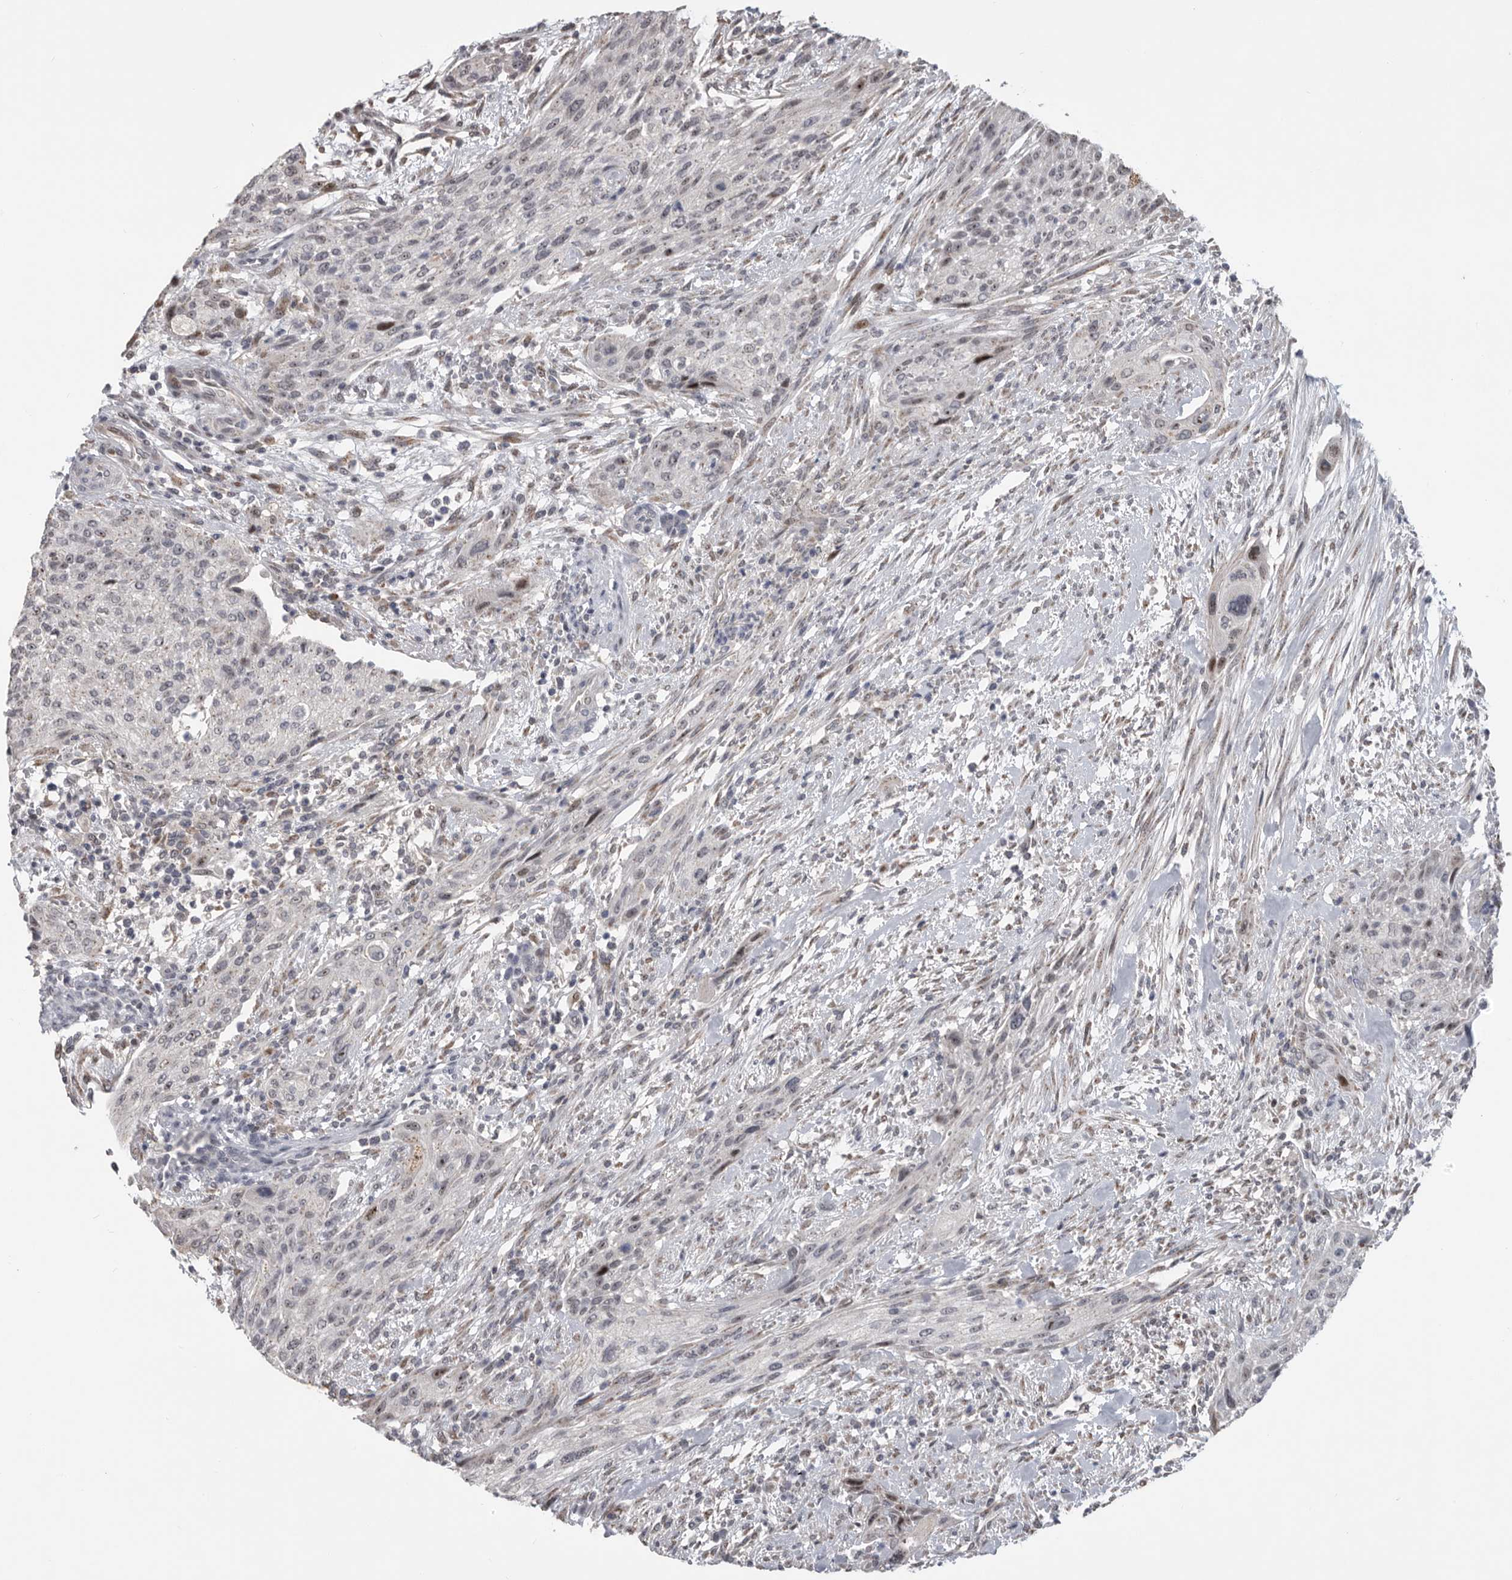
{"staining": {"intensity": "negative", "quantity": "none", "location": "none"}, "tissue": "urothelial cancer", "cell_type": "Tumor cells", "image_type": "cancer", "snomed": [{"axis": "morphology", "description": "Urothelial carcinoma, Low grade"}, {"axis": "morphology", "description": "Urothelial carcinoma, High grade"}, {"axis": "topography", "description": "Urinary bladder"}], "caption": "High power microscopy photomicrograph of an immunohistochemistry image of low-grade urothelial carcinoma, revealing no significant expression in tumor cells.", "gene": "PCMTD1", "patient": {"sex": "male", "age": 35}}